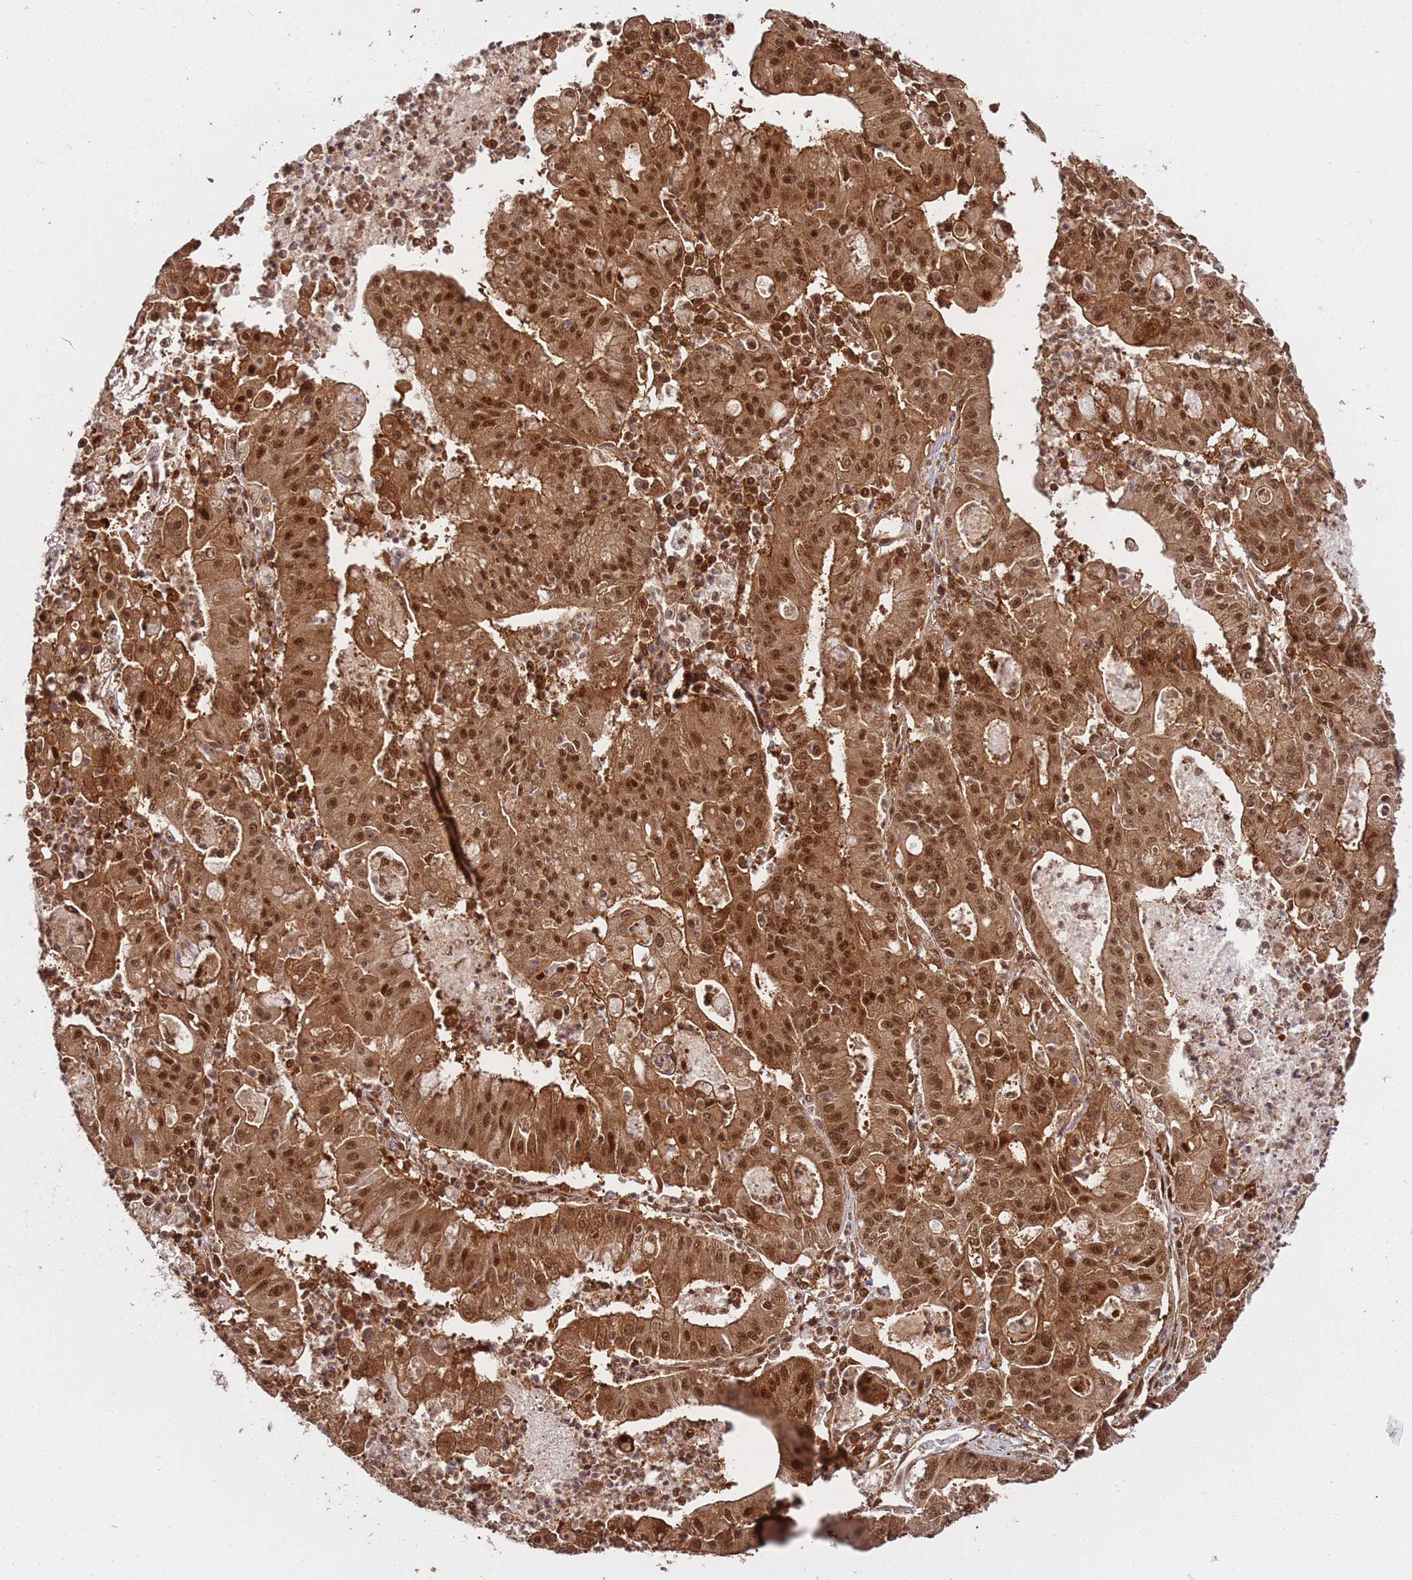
{"staining": {"intensity": "moderate", "quantity": ">75%", "location": "cytoplasmic/membranous,nuclear"}, "tissue": "ovarian cancer", "cell_type": "Tumor cells", "image_type": "cancer", "snomed": [{"axis": "morphology", "description": "Cystadenocarcinoma, mucinous, NOS"}, {"axis": "topography", "description": "Ovary"}], "caption": "Immunohistochemistry histopathology image of neoplastic tissue: ovarian mucinous cystadenocarcinoma stained using IHC shows medium levels of moderate protein expression localized specifically in the cytoplasmic/membranous and nuclear of tumor cells, appearing as a cytoplasmic/membranous and nuclear brown color.", "gene": "PGLS", "patient": {"sex": "female", "age": 70}}